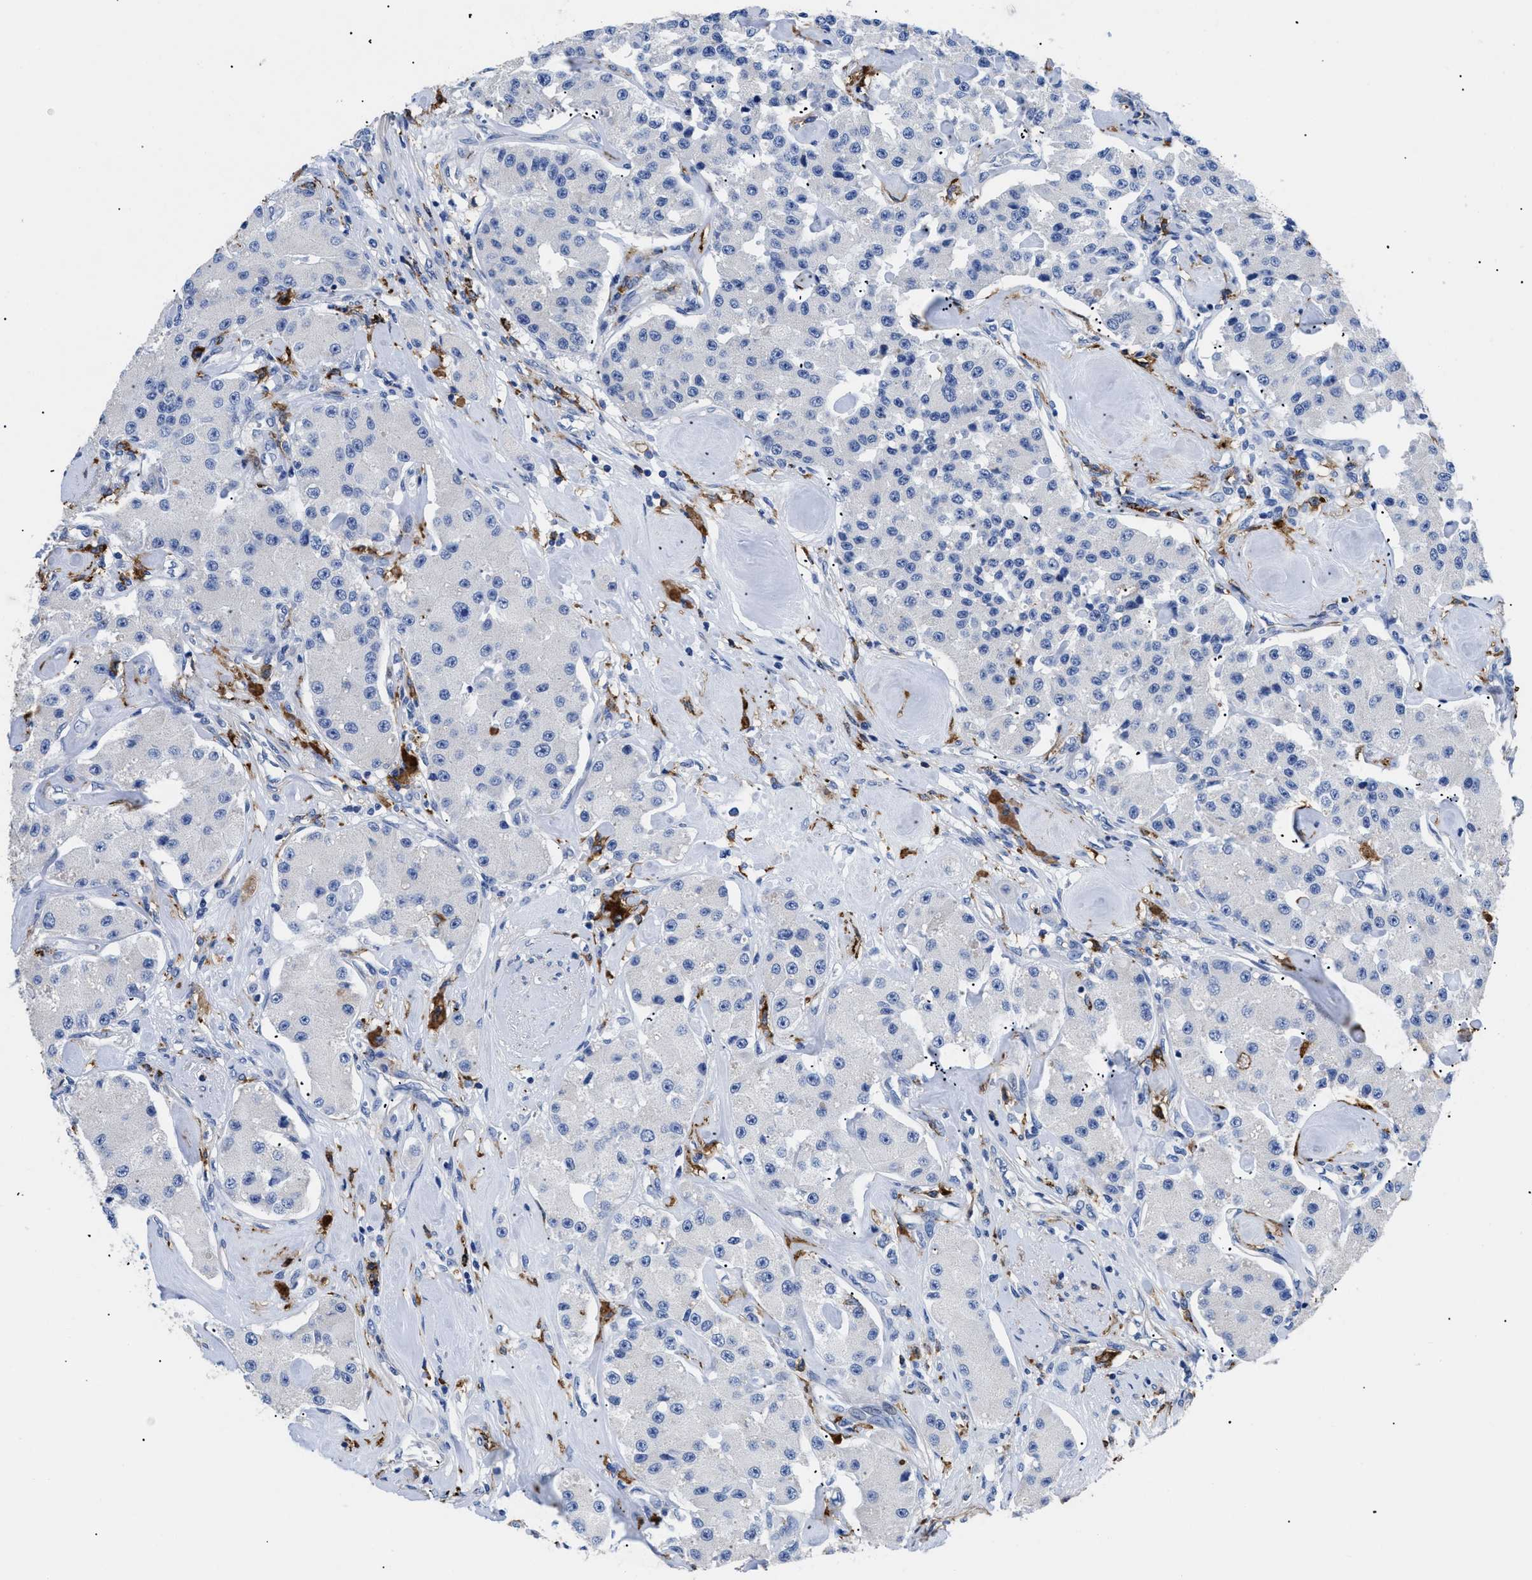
{"staining": {"intensity": "negative", "quantity": "none", "location": "none"}, "tissue": "carcinoid", "cell_type": "Tumor cells", "image_type": "cancer", "snomed": [{"axis": "morphology", "description": "Carcinoid, malignant, NOS"}, {"axis": "topography", "description": "Pancreas"}], "caption": "Protein analysis of carcinoid demonstrates no significant positivity in tumor cells.", "gene": "HLA-DPA1", "patient": {"sex": "male", "age": 41}}